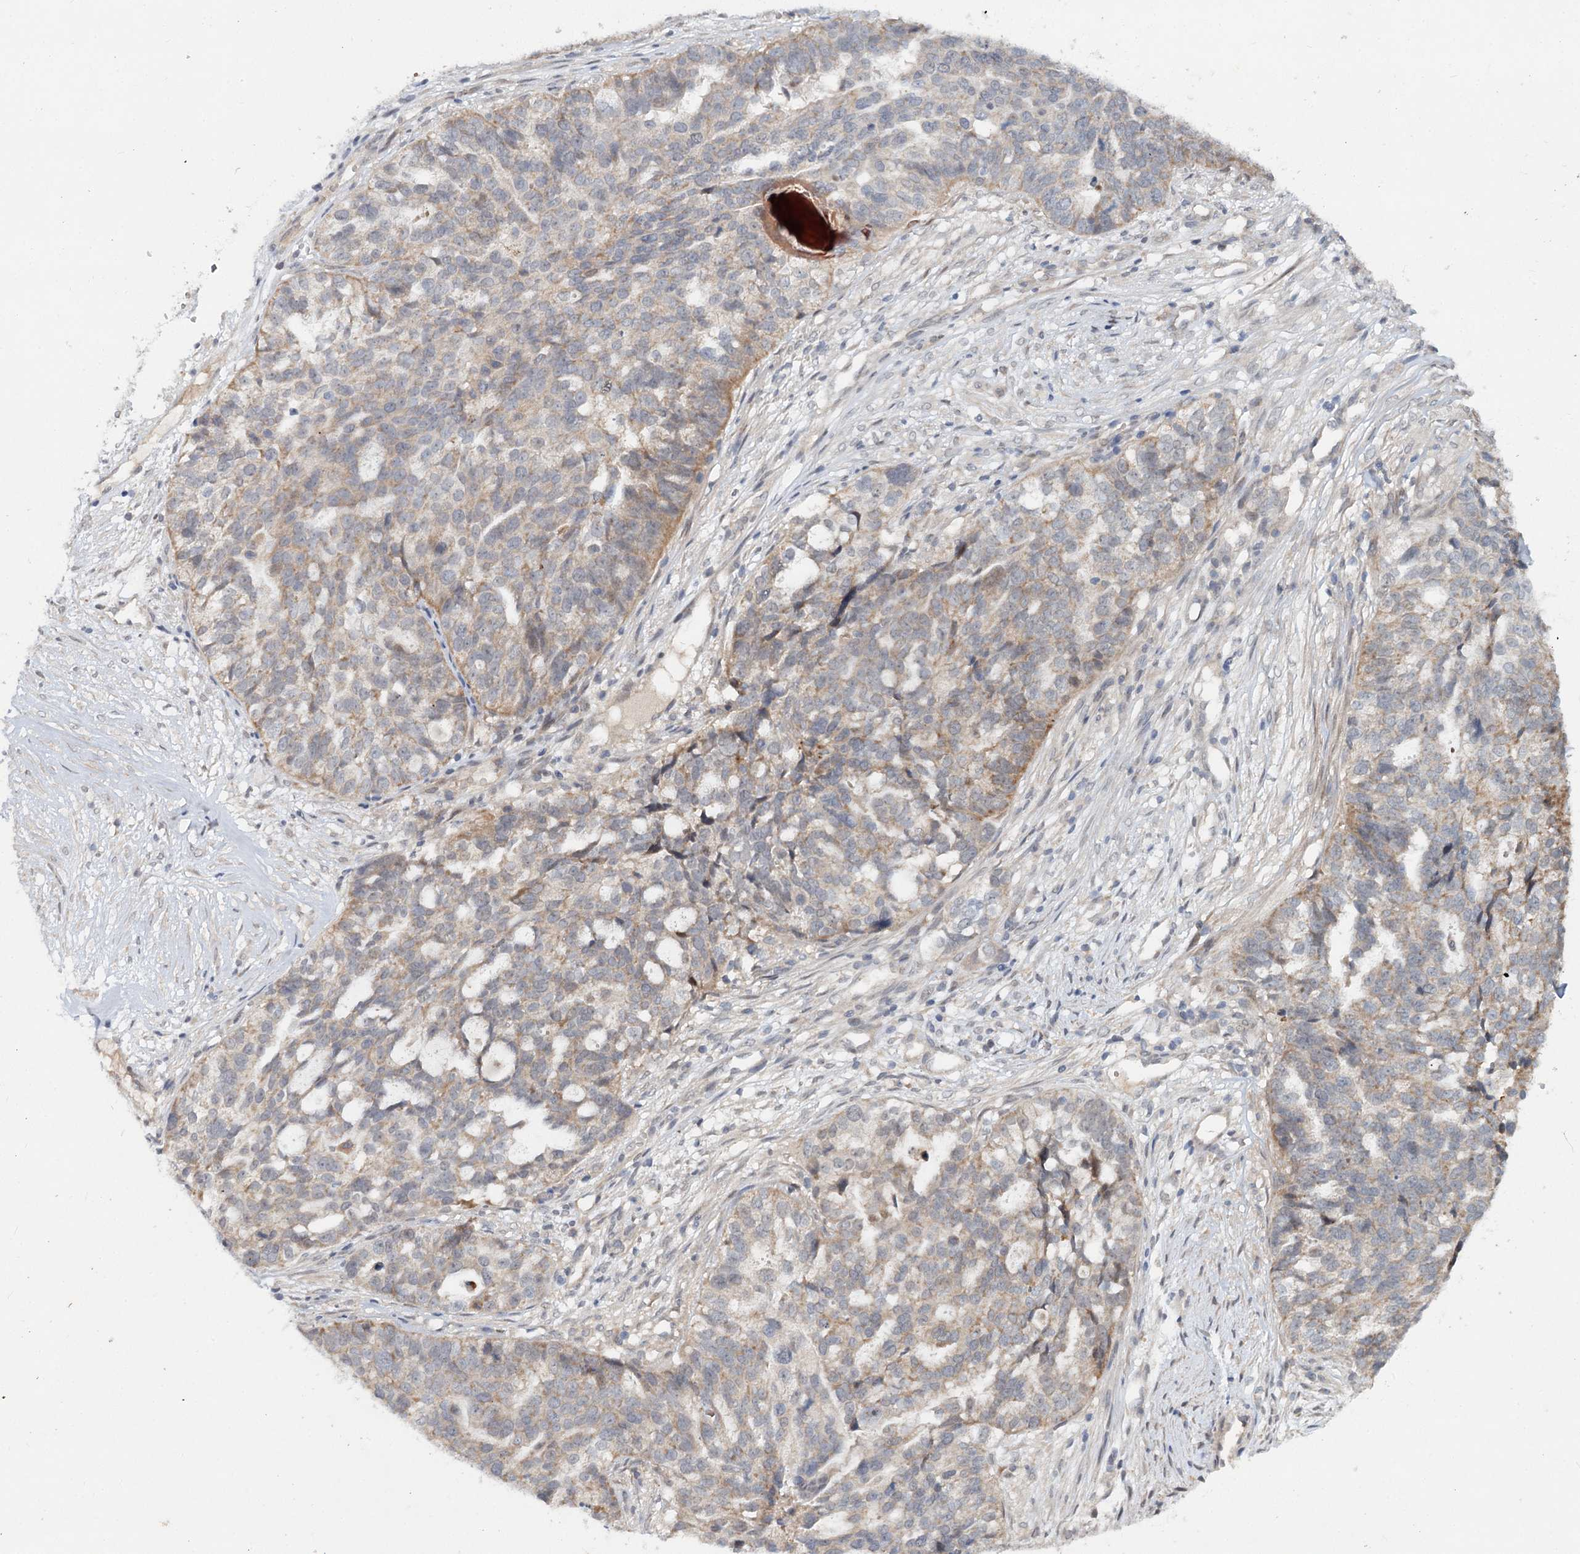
{"staining": {"intensity": "weak", "quantity": "25%-75%", "location": "cytoplasmic/membranous"}, "tissue": "ovarian cancer", "cell_type": "Tumor cells", "image_type": "cancer", "snomed": [{"axis": "morphology", "description": "Cystadenocarcinoma, serous, NOS"}, {"axis": "topography", "description": "Ovary"}], "caption": "Immunohistochemistry (IHC) staining of ovarian serous cystadenocarcinoma, which displays low levels of weak cytoplasmic/membranous expression in approximately 25%-75% of tumor cells indicating weak cytoplasmic/membranous protein staining. The staining was performed using DAB (brown) for protein detection and nuclei were counterstained in hematoxylin (blue).", "gene": "AP3B1", "patient": {"sex": "female", "age": 59}}